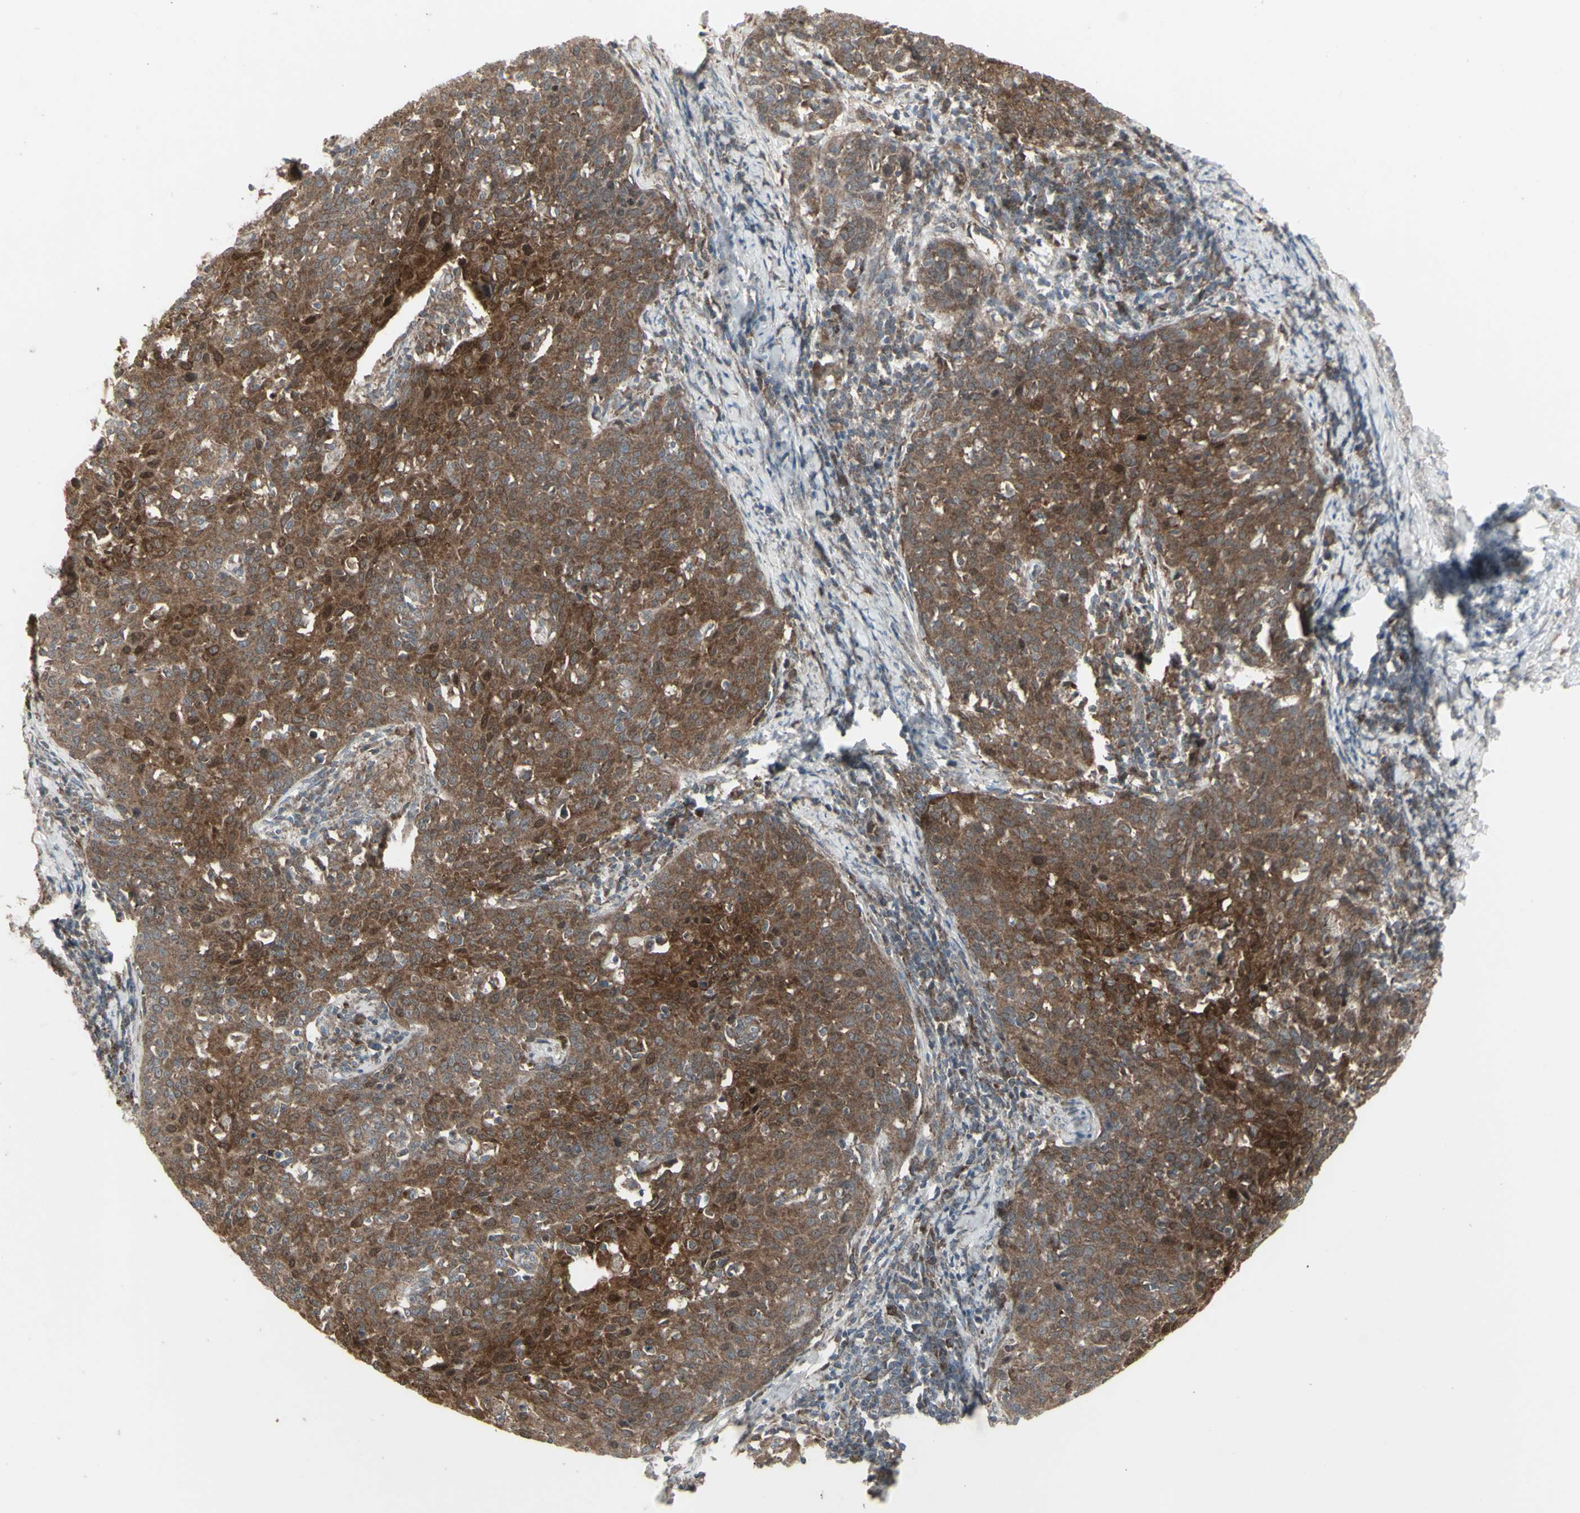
{"staining": {"intensity": "strong", "quantity": ">75%", "location": "cytoplasmic/membranous"}, "tissue": "cervical cancer", "cell_type": "Tumor cells", "image_type": "cancer", "snomed": [{"axis": "morphology", "description": "Squamous cell carcinoma, NOS"}, {"axis": "topography", "description": "Cervix"}], "caption": "Protein staining demonstrates strong cytoplasmic/membranous staining in about >75% of tumor cells in cervical cancer.", "gene": "RNASEL", "patient": {"sex": "female", "age": 38}}